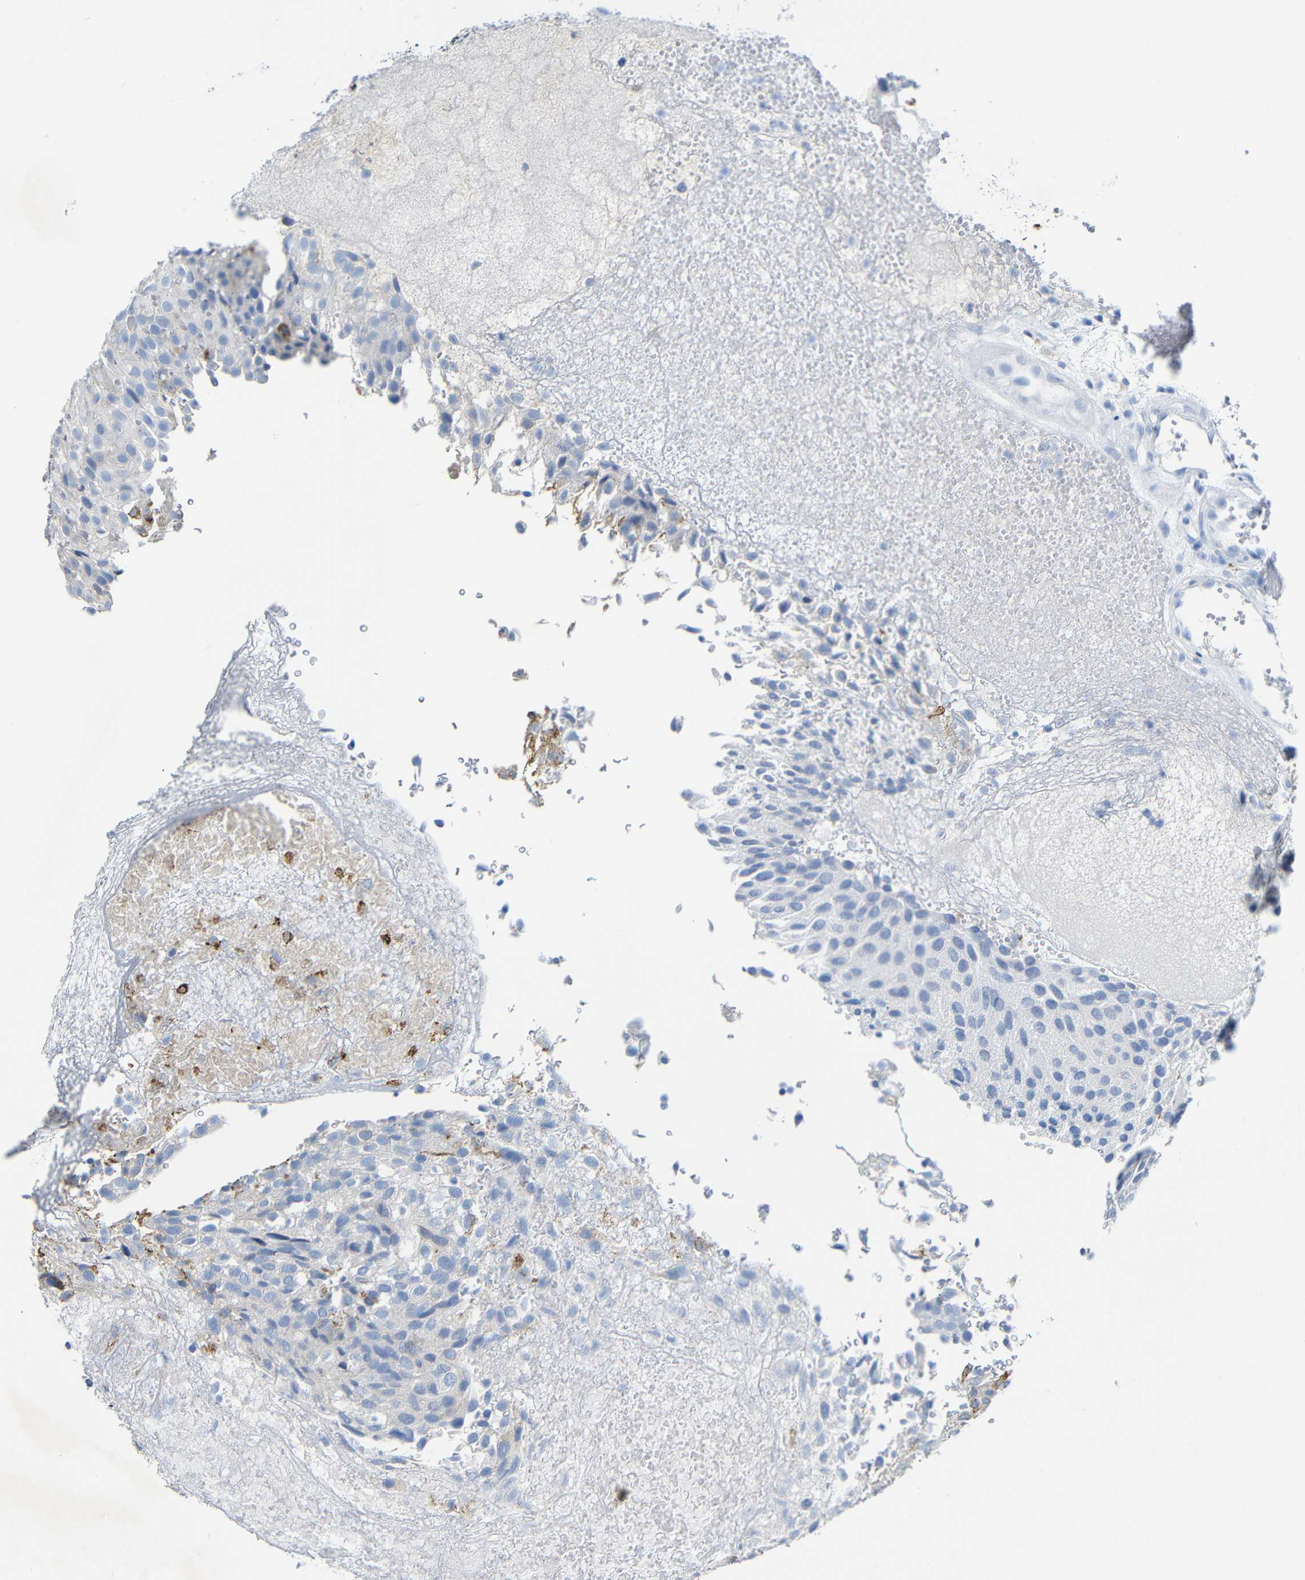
{"staining": {"intensity": "moderate", "quantity": "<25%", "location": "cytoplasmic/membranous"}, "tissue": "urothelial cancer", "cell_type": "Tumor cells", "image_type": "cancer", "snomed": [{"axis": "morphology", "description": "Urothelial carcinoma, Low grade"}, {"axis": "topography", "description": "Urinary bladder"}], "caption": "Human urothelial cancer stained for a protein (brown) shows moderate cytoplasmic/membranous positive expression in approximately <25% of tumor cells.", "gene": "C15orf48", "patient": {"sex": "male", "age": 78}}